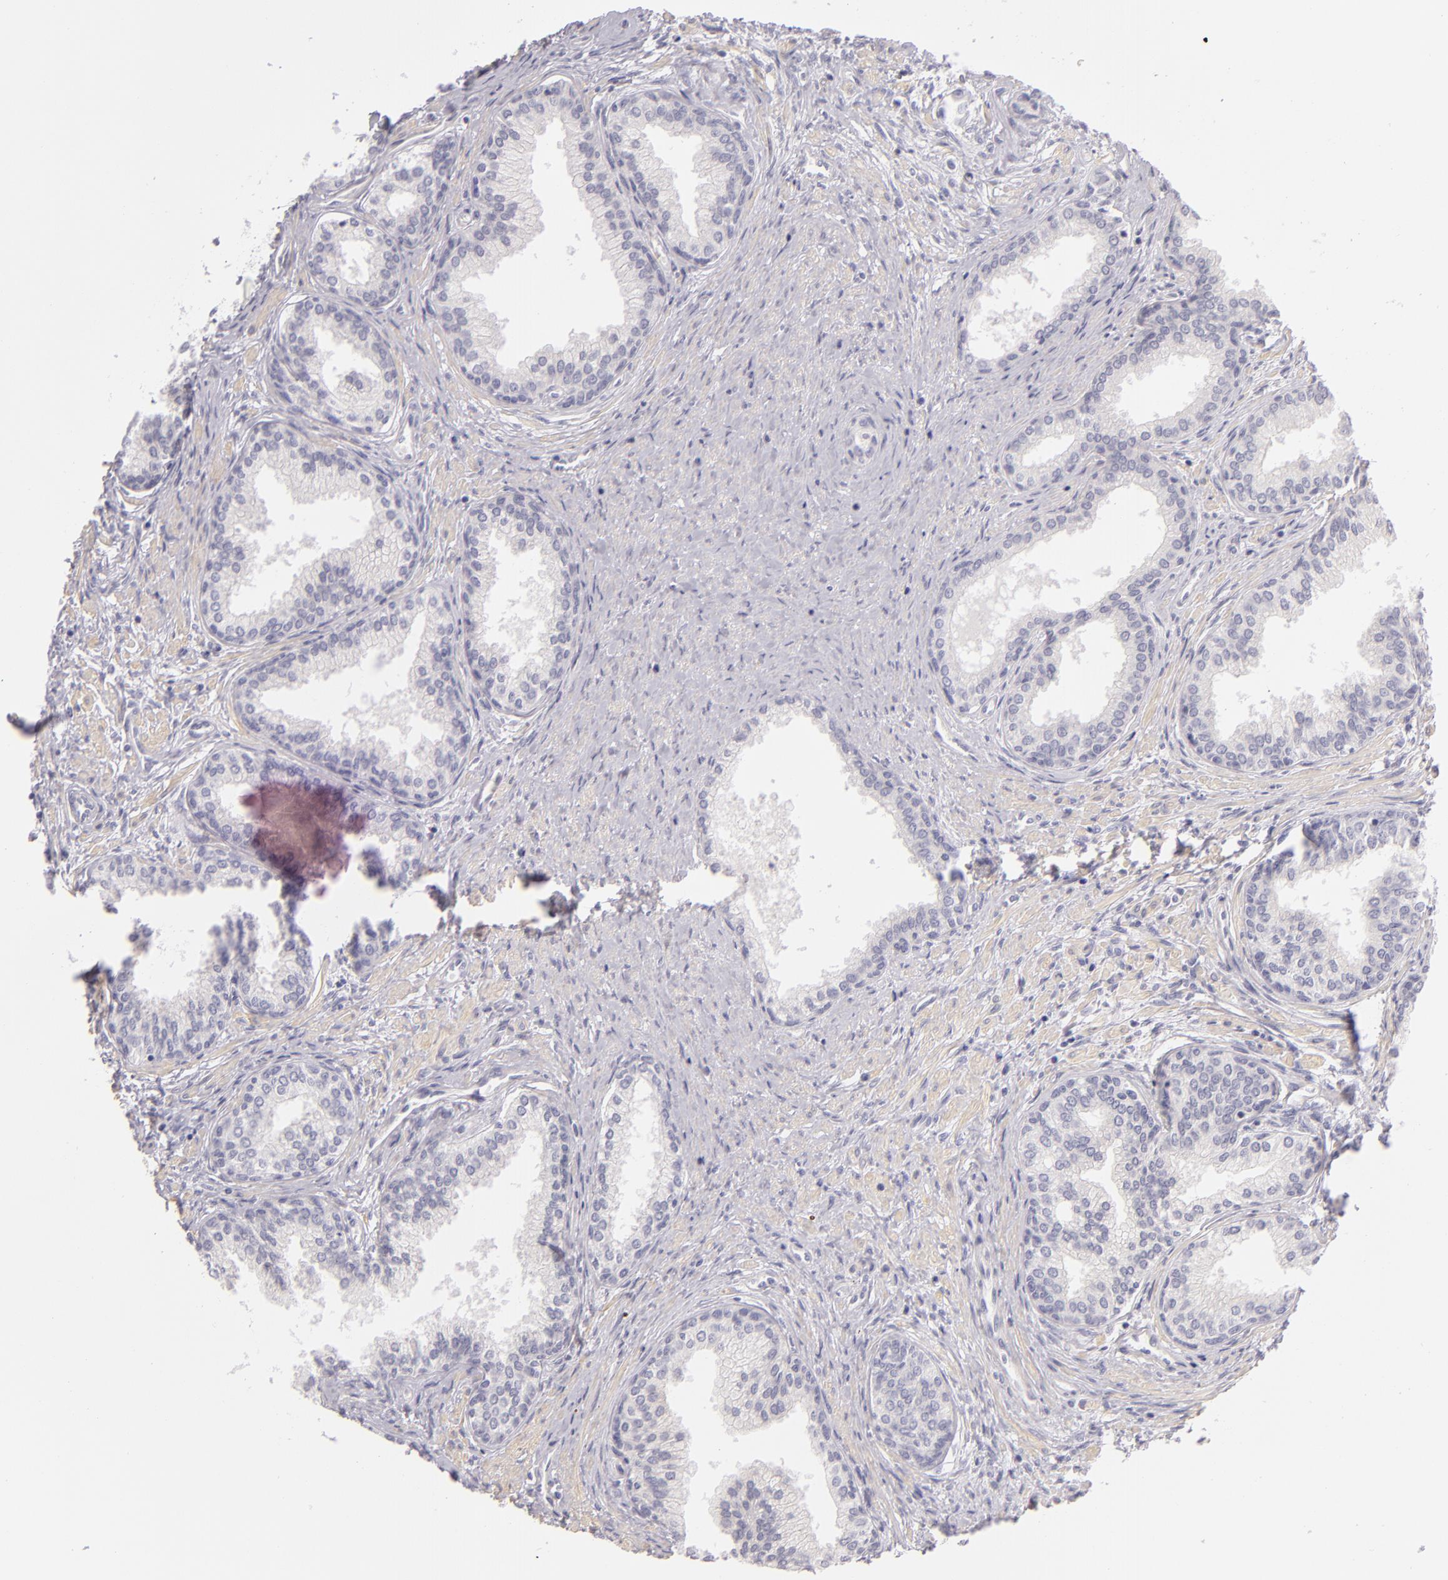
{"staining": {"intensity": "negative", "quantity": "none", "location": "none"}, "tissue": "prostate", "cell_type": "Glandular cells", "image_type": "normal", "snomed": [{"axis": "morphology", "description": "Normal tissue, NOS"}, {"axis": "topography", "description": "Prostate"}], "caption": "Immunohistochemistry (IHC) of benign human prostate shows no positivity in glandular cells.", "gene": "FAM181A", "patient": {"sex": "male", "age": 68}}